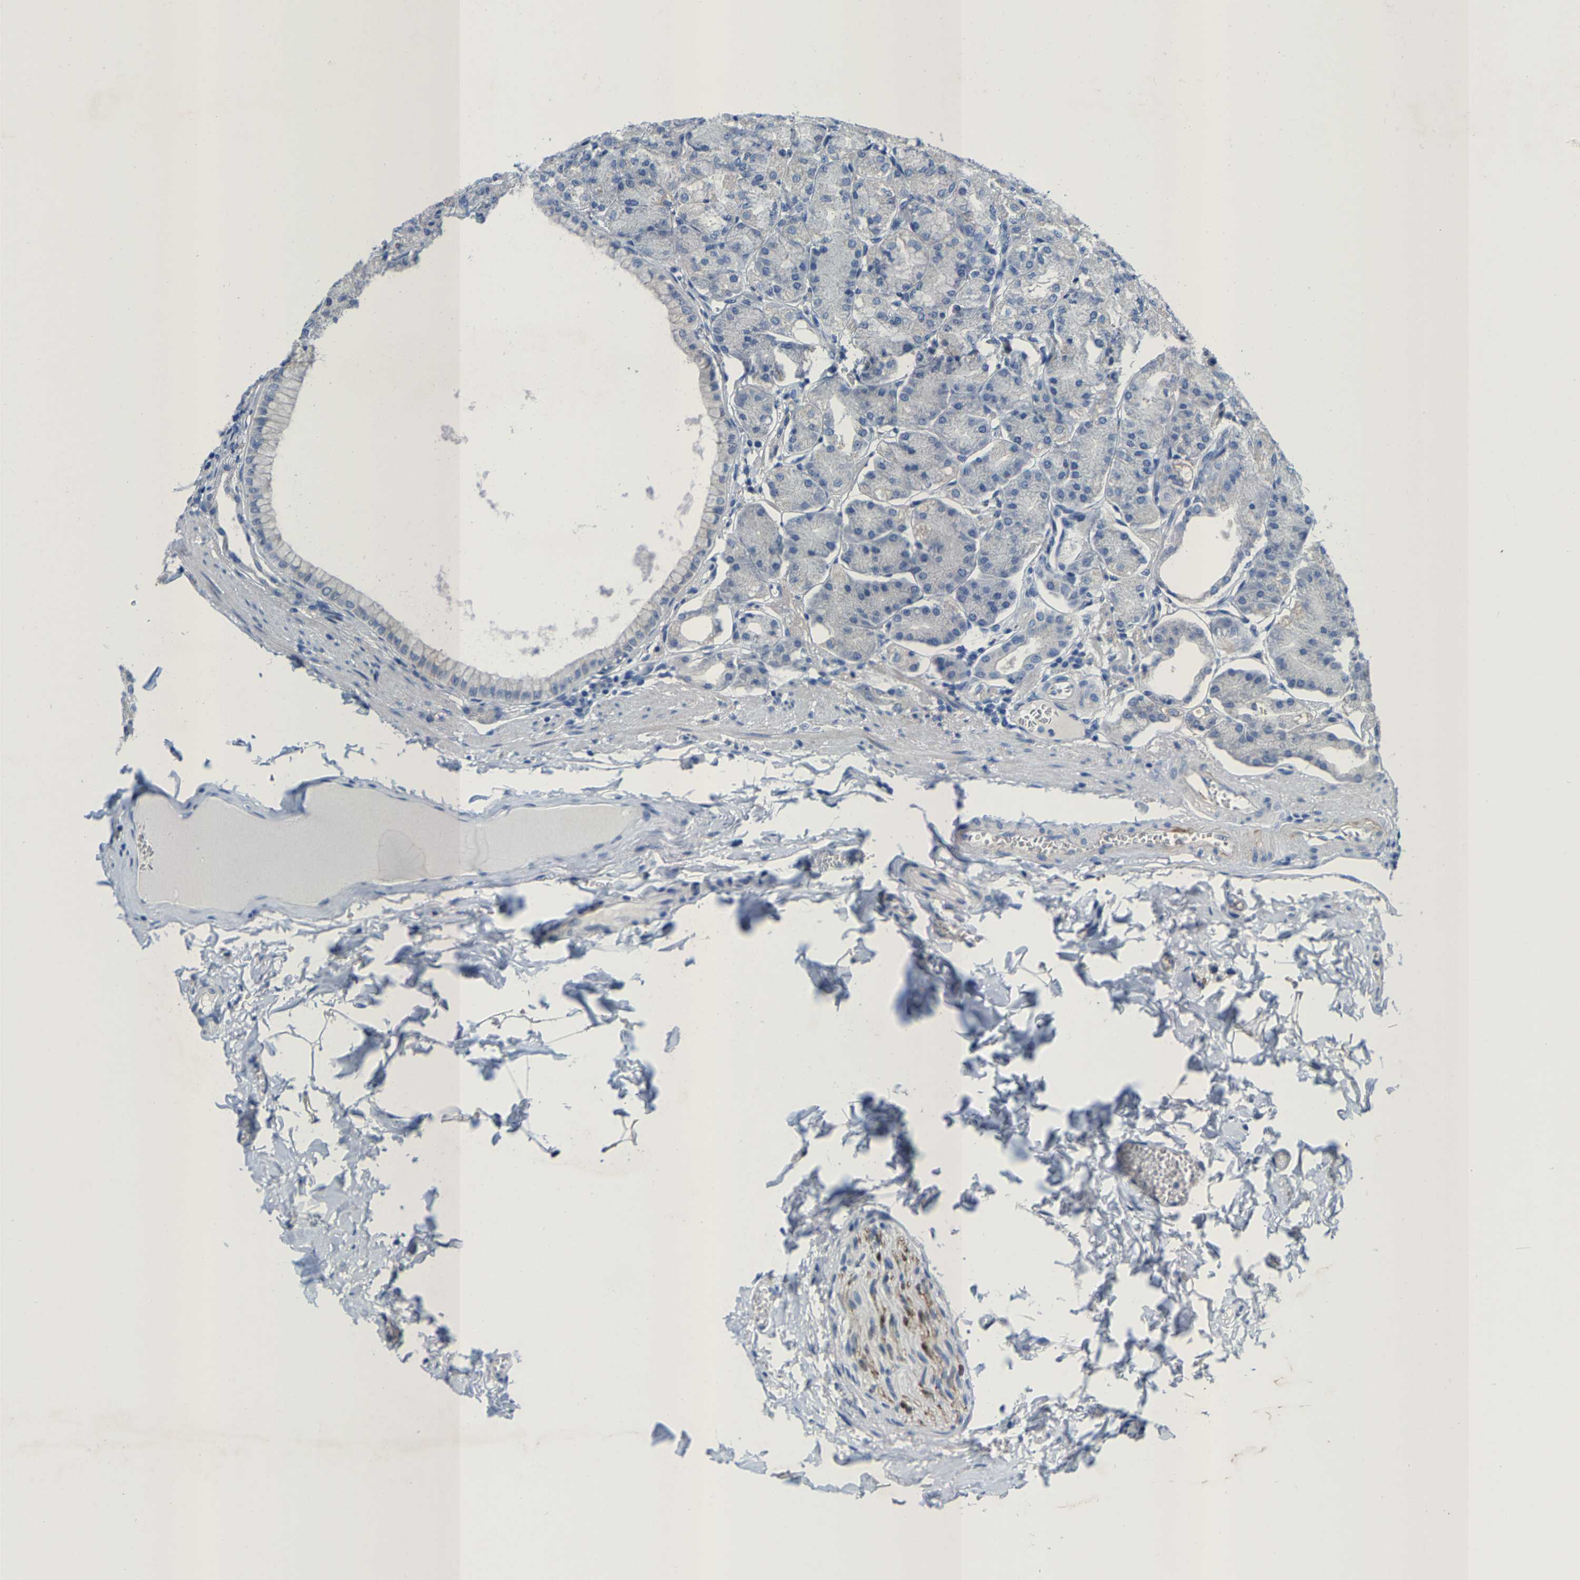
{"staining": {"intensity": "moderate", "quantity": "<25%", "location": "cytoplasmic/membranous"}, "tissue": "stomach", "cell_type": "Glandular cells", "image_type": "normal", "snomed": [{"axis": "morphology", "description": "Normal tissue, NOS"}, {"axis": "topography", "description": "Stomach, lower"}], "caption": "A brown stain highlights moderate cytoplasmic/membranous staining of a protein in glandular cells of unremarkable human stomach. The staining is performed using DAB (3,3'-diaminobenzidine) brown chromogen to label protein expression. The nuclei are counter-stained blue using hematoxylin.", "gene": "KLHL1", "patient": {"sex": "male", "age": 71}}